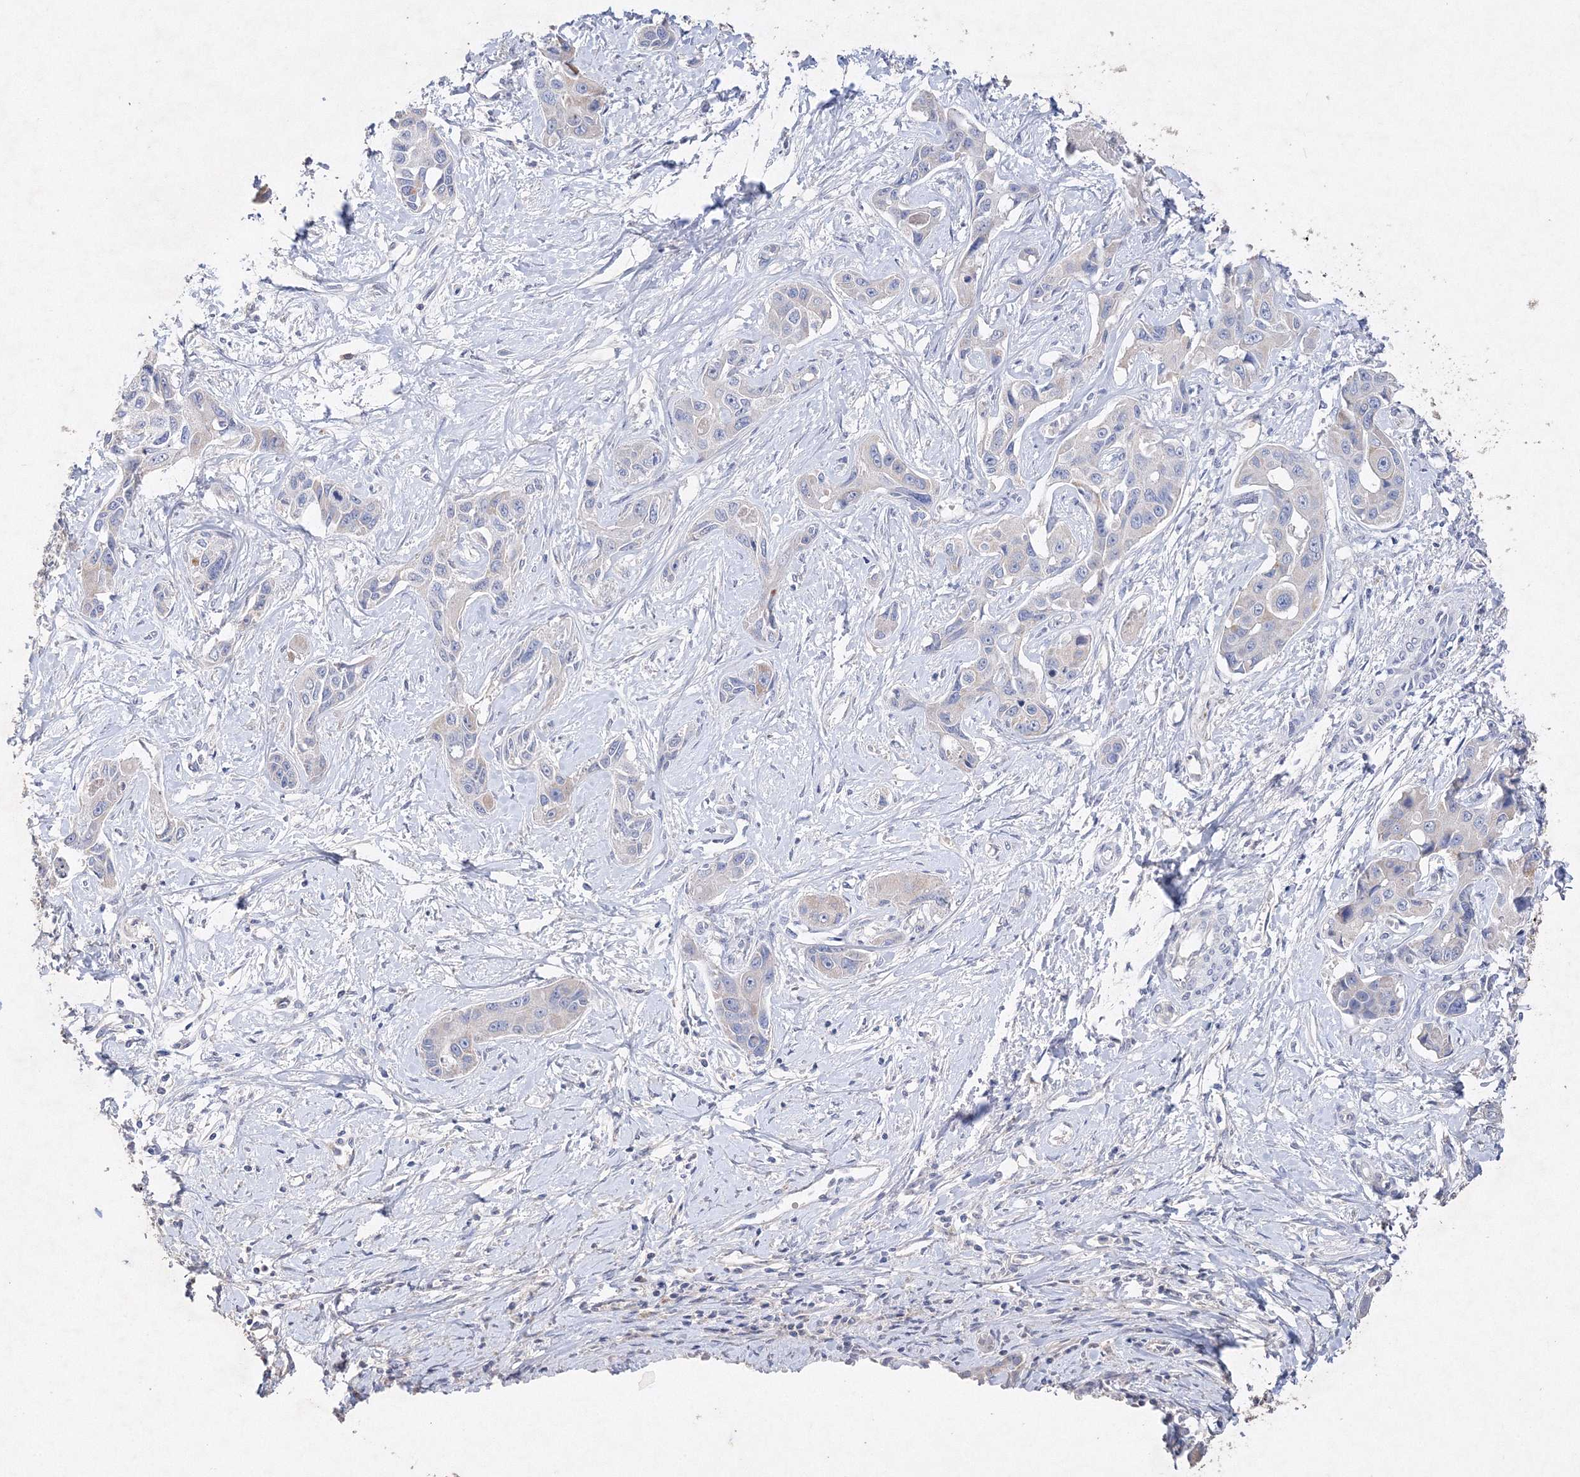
{"staining": {"intensity": "negative", "quantity": "none", "location": "none"}, "tissue": "liver cancer", "cell_type": "Tumor cells", "image_type": "cancer", "snomed": [{"axis": "morphology", "description": "Cholangiocarcinoma"}, {"axis": "topography", "description": "Liver"}], "caption": "Cholangiocarcinoma (liver) stained for a protein using immunohistochemistry exhibits no expression tumor cells.", "gene": "GLS", "patient": {"sex": "male", "age": 59}}